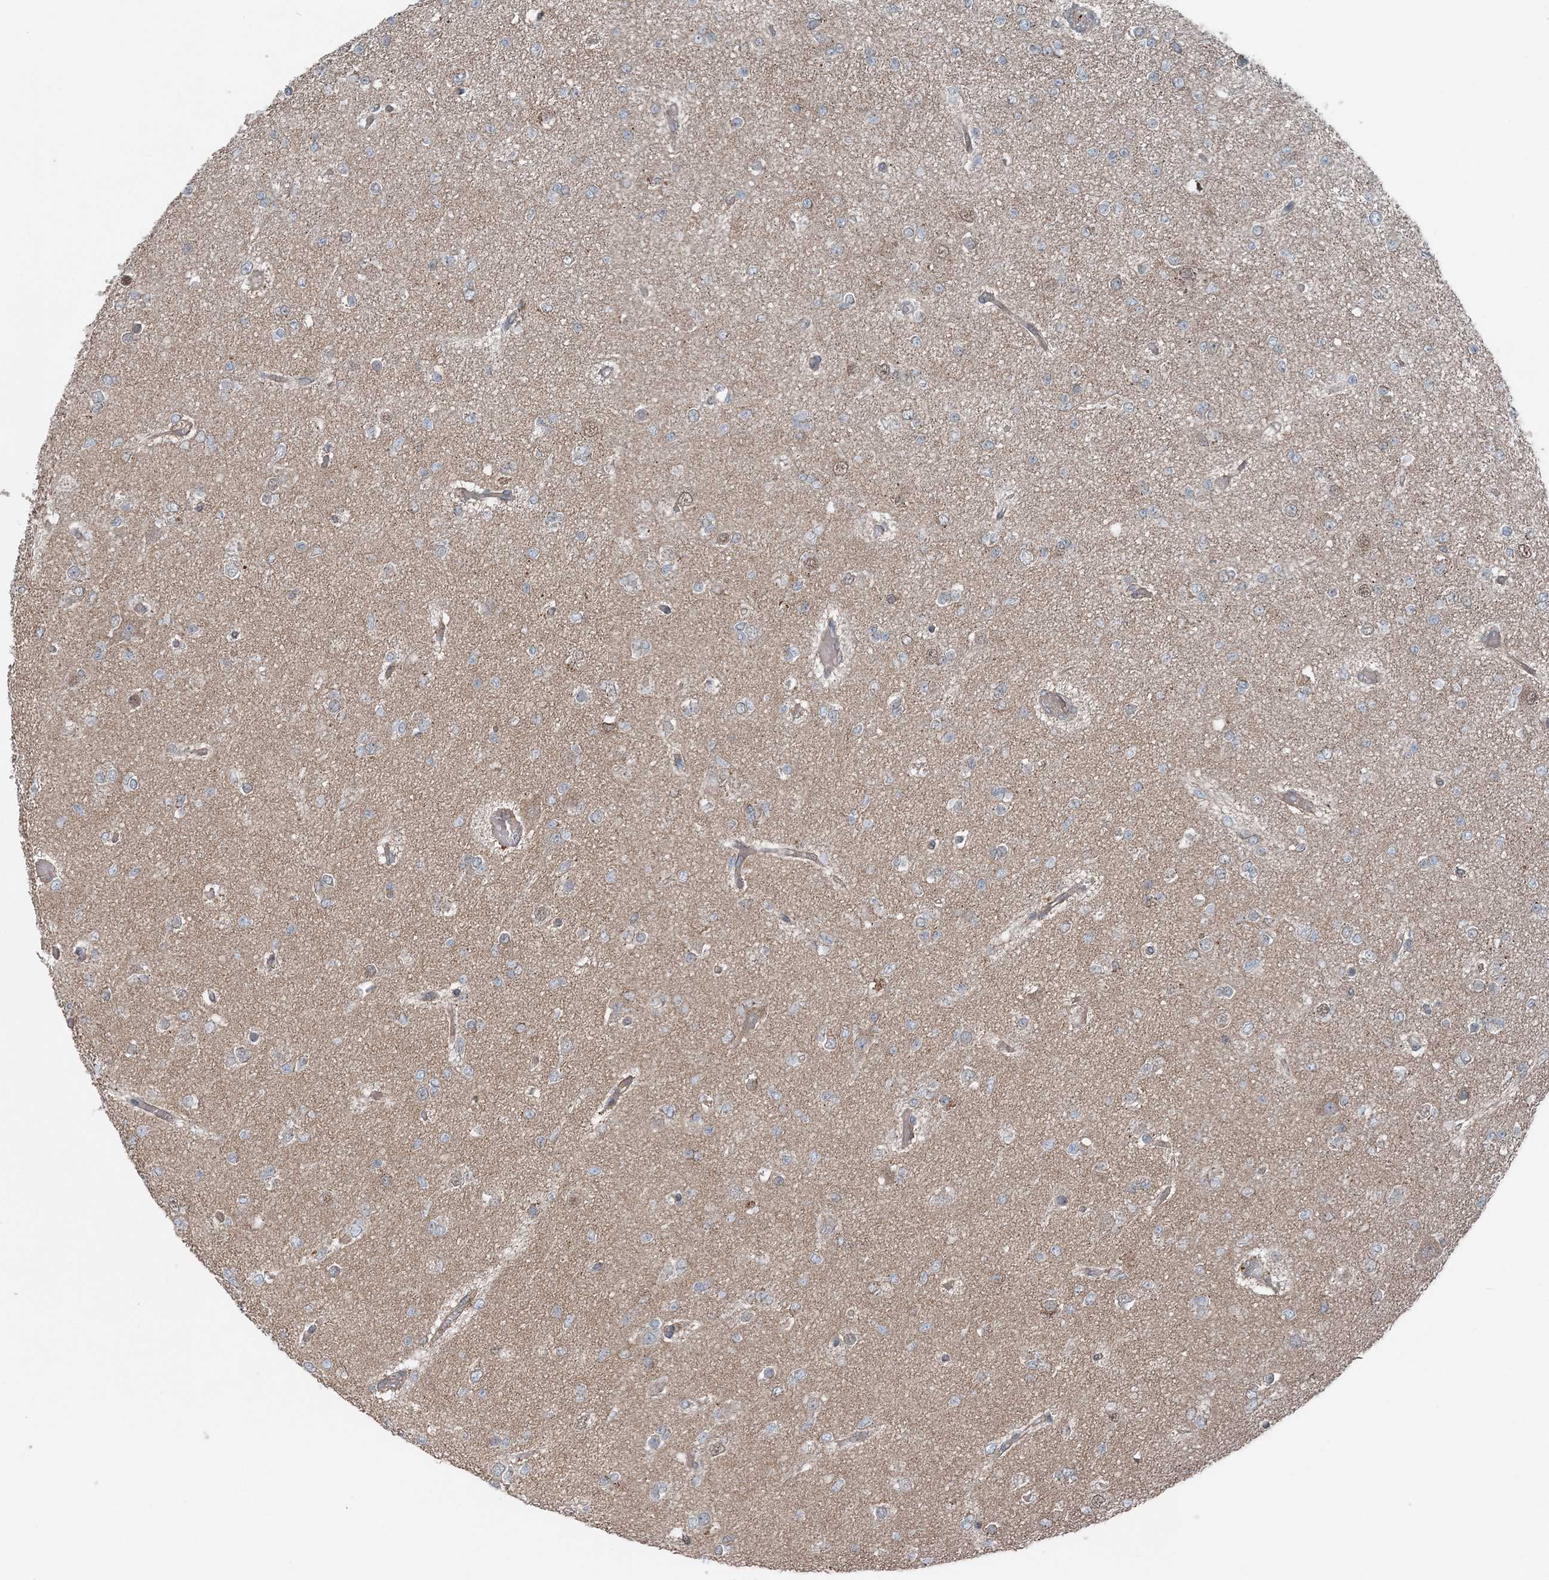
{"staining": {"intensity": "weak", "quantity": "<25%", "location": "cytoplasmic/membranous"}, "tissue": "glioma", "cell_type": "Tumor cells", "image_type": "cancer", "snomed": [{"axis": "morphology", "description": "Glioma, malignant, Low grade"}, {"axis": "topography", "description": "Brain"}], "caption": "This is an immunohistochemistry (IHC) image of human low-grade glioma (malignant). There is no staining in tumor cells.", "gene": "ASNSD1", "patient": {"sex": "female", "age": 22}}